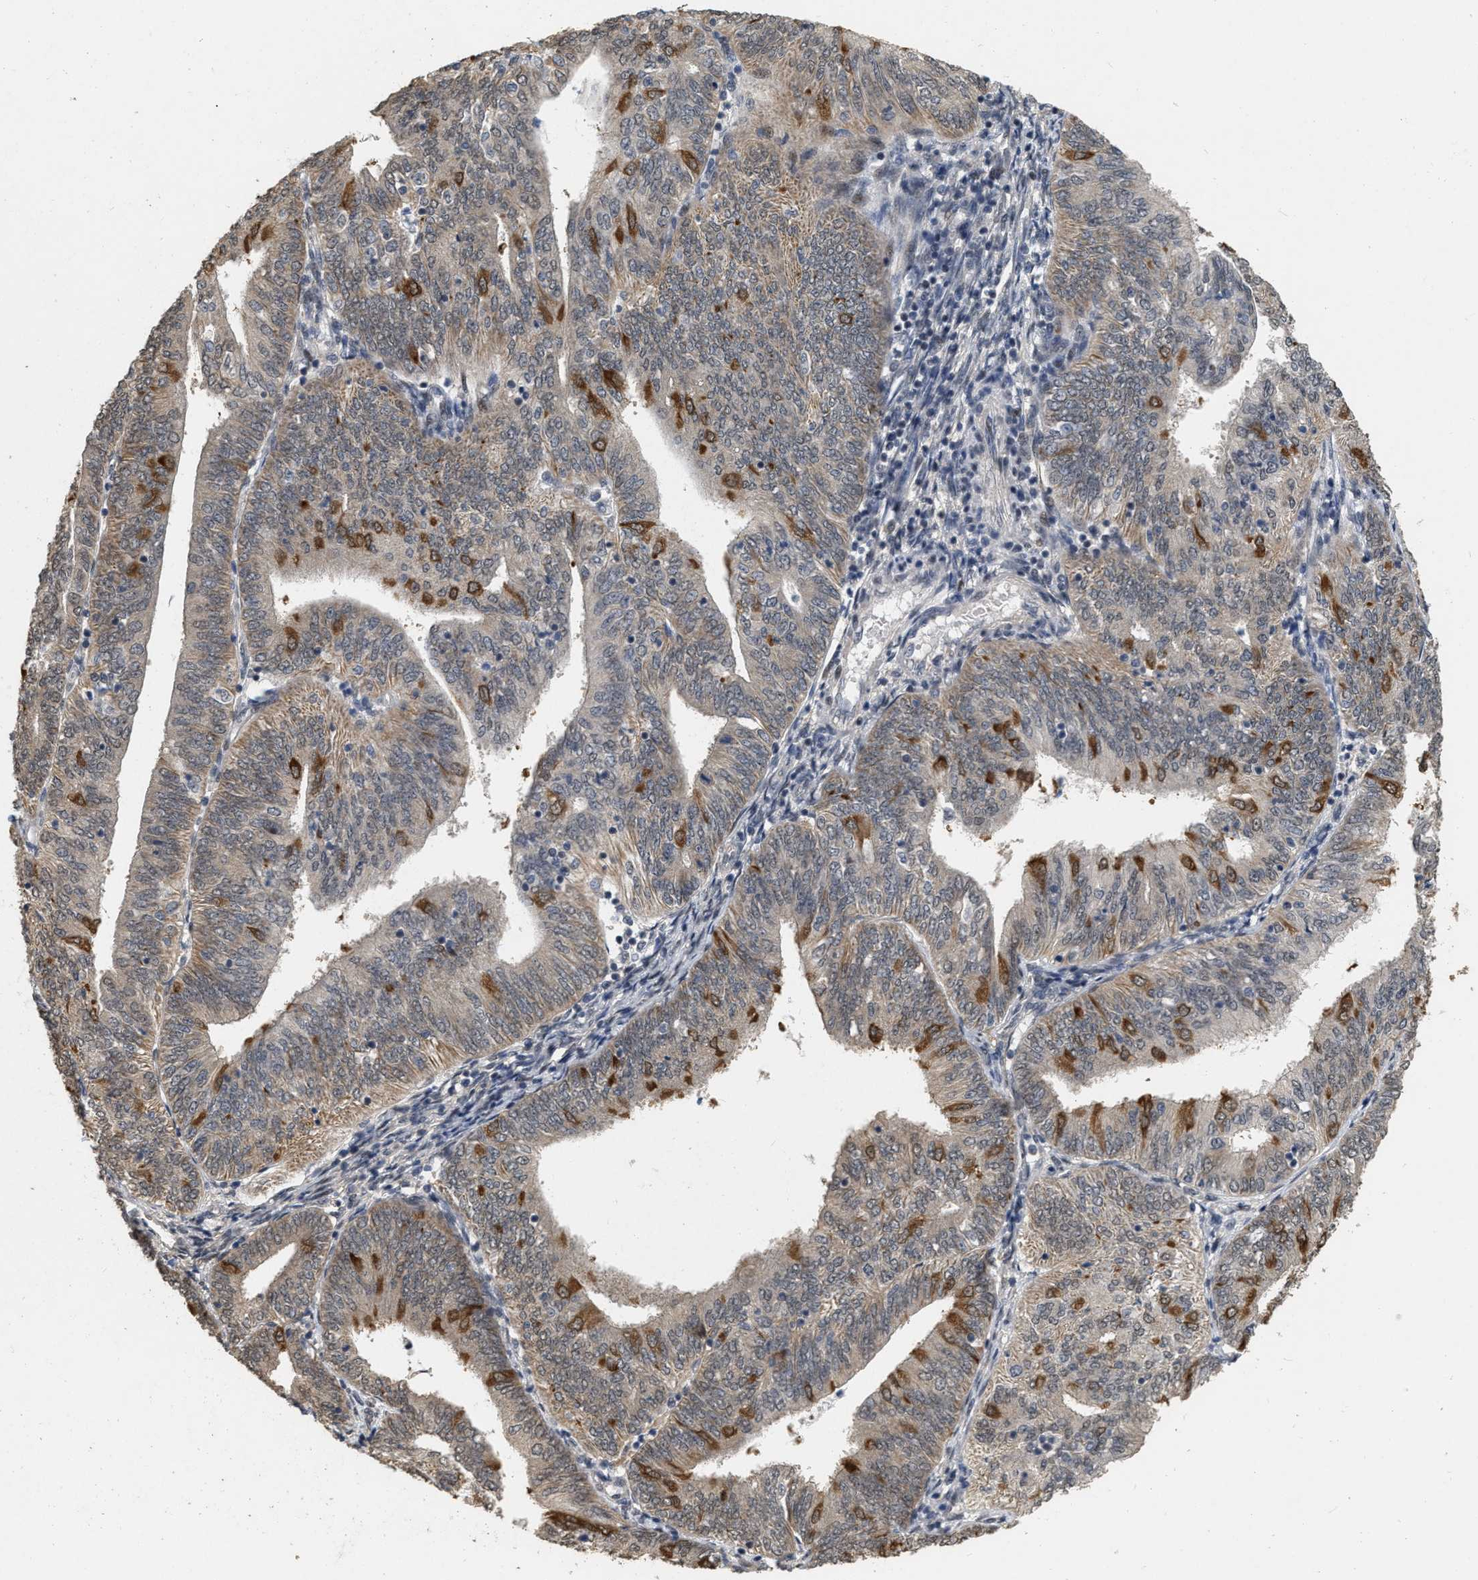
{"staining": {"intensity": "weak", "quantity": "25%-75%", "location": "cytoplasmic/membranous"}, "tissue": "endometrial cancer", "cell_type": "Tumor cells", "image_type": "cancer", "snomed": [{"axis": "morphology", "description": "Adenocarcinoma, NOS"}, {"axis": "topography", "description": "Endometrium"}], "caption": "Protein positivity by immunohistochemistry (IHC) reveals weak cytoplasmic/membranous staining in approximately 25%-75% of tumor cells in adenocarcinoma (endometrial).", "gene": "RUVBL1", "patient": {"sex": "female", "age": 58}}